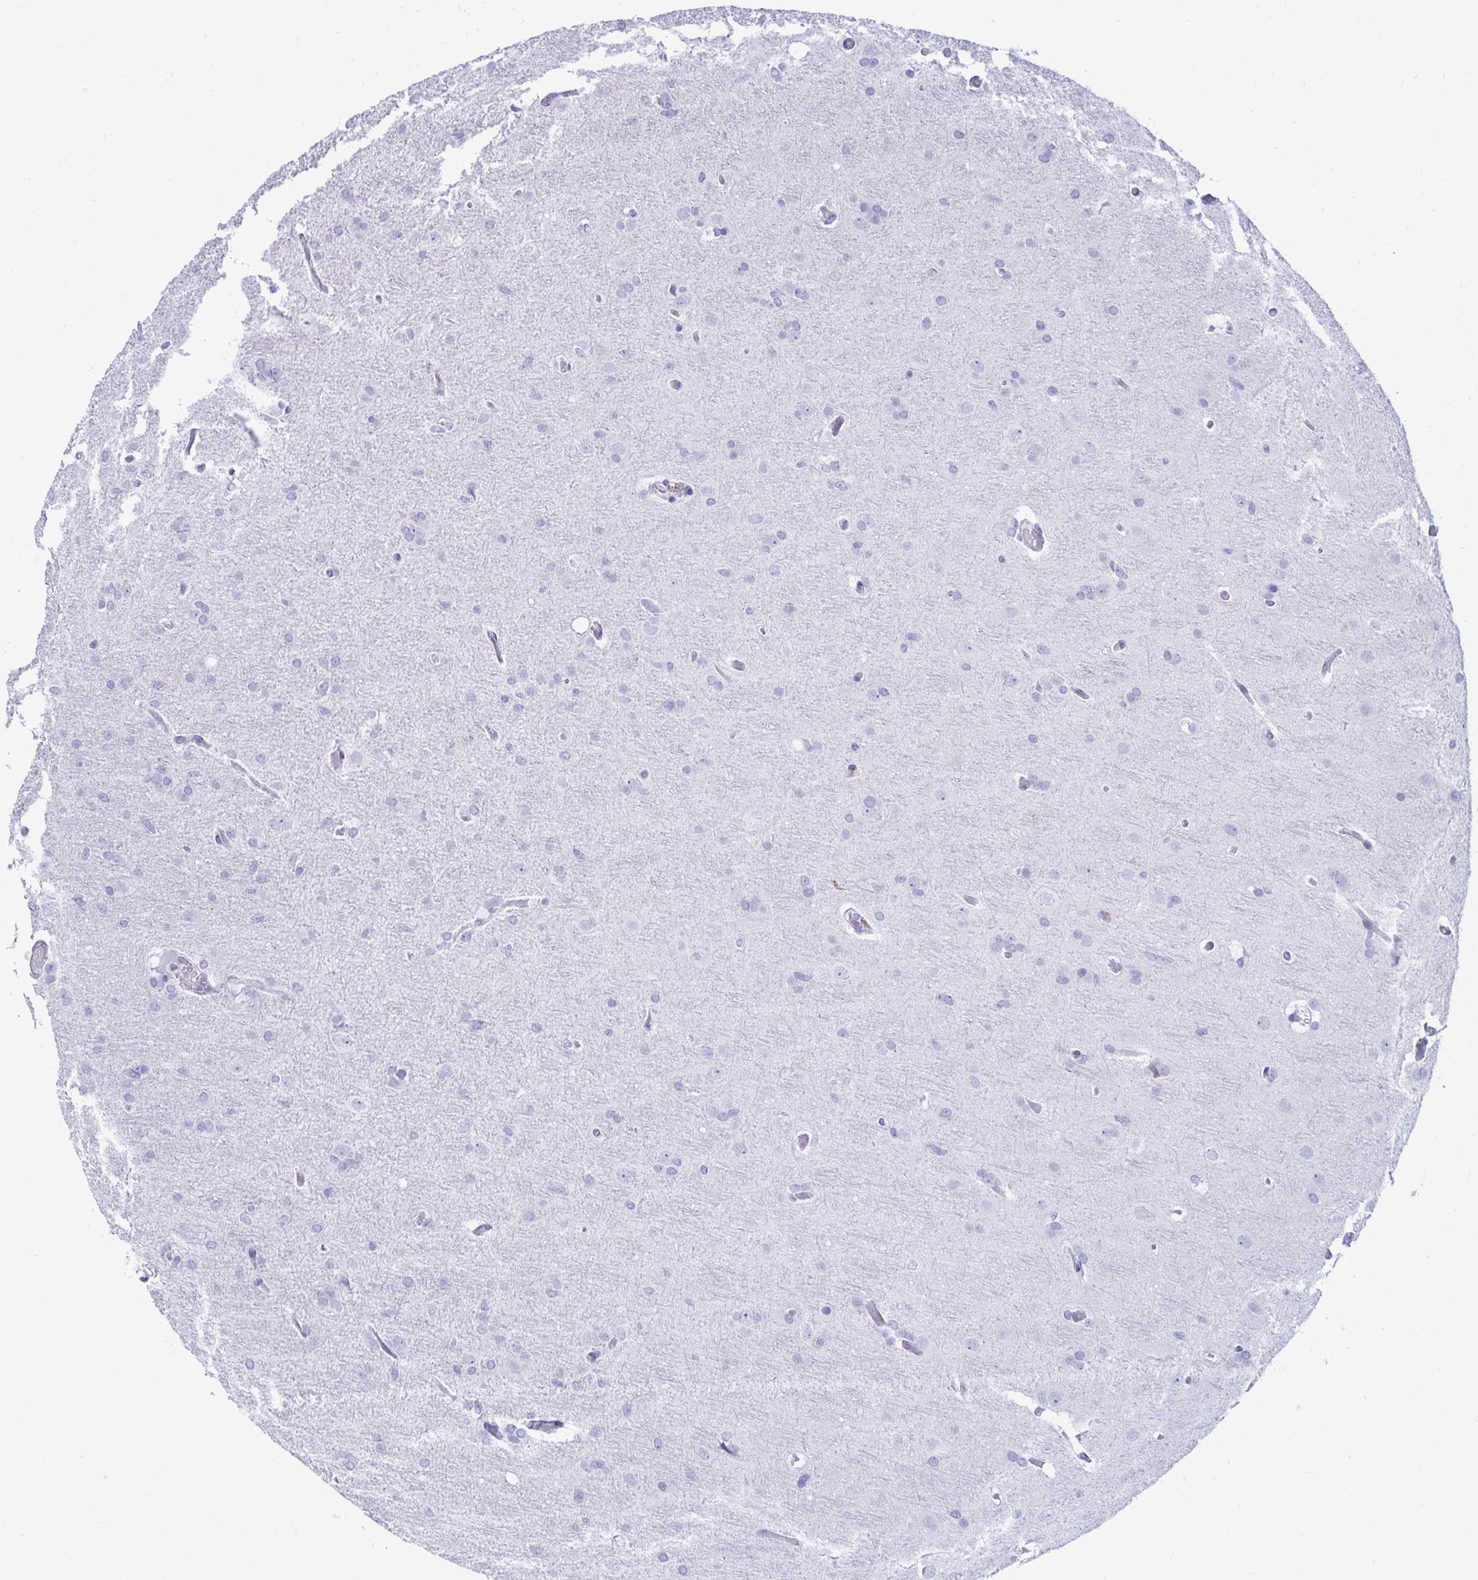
{"staining": {"intensity": "negative", "quantity": "none", "location": "none"}, "tissue": "glioma", "cell_type": "Tumor cells", "image_type": "cancer", "snomed": [{"axis": "morphology", "description": "Glioma, malignant, High grade"}, {"axis": "topography", "description": "Brain"}], "caption": "A micrograph of glioma stained for a protein demonstrates no brown staining in tumor cells. (DAB (3,3'-diaminobenzidine) immunohistochemistry visualized using brightfield microscopy, high magnification).", "gene": "SHISA8", "patient": {"sex": "male", "age": 53}}